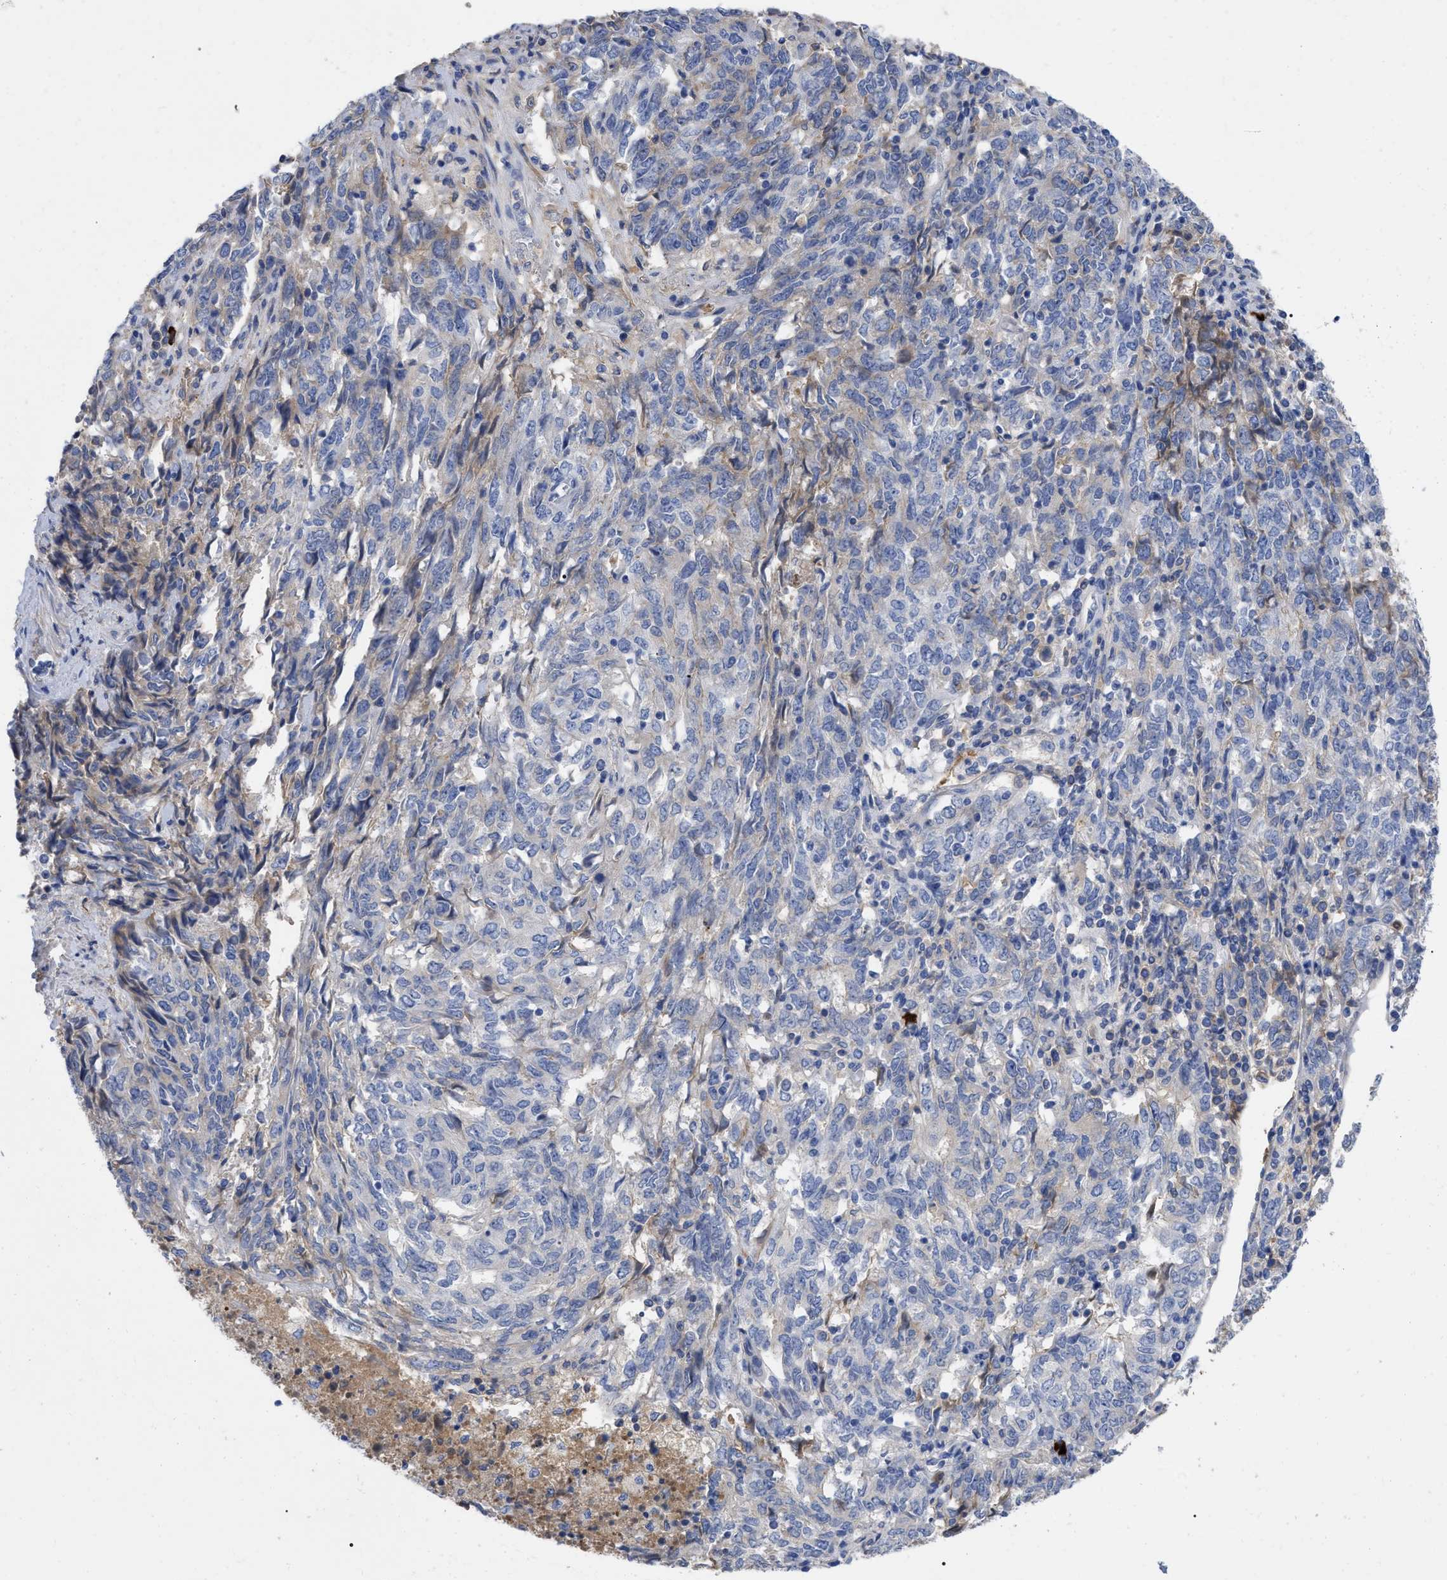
{"staining": {"intensity": "weak", "quantity": "<25%", "location": "cytoplasmic/membranous"}, "tissue": "endometrial cancer", "cell_type": "Tumor cells", "image_type": "cancer", "snomed": [{"axis": "morphology", "description": "Adenocarcinoma, NOS"}, {"axis": "topography", "description": "Endometrium"}], "caption": "Immunohistochemistry (IHC) histopathology image of endometrial cancer stained for a protein (brown), which demonstrates no positivity in tumor cells.", "gene": "IGHV5-51", "patient": {"sex": "female", "age": 80}}